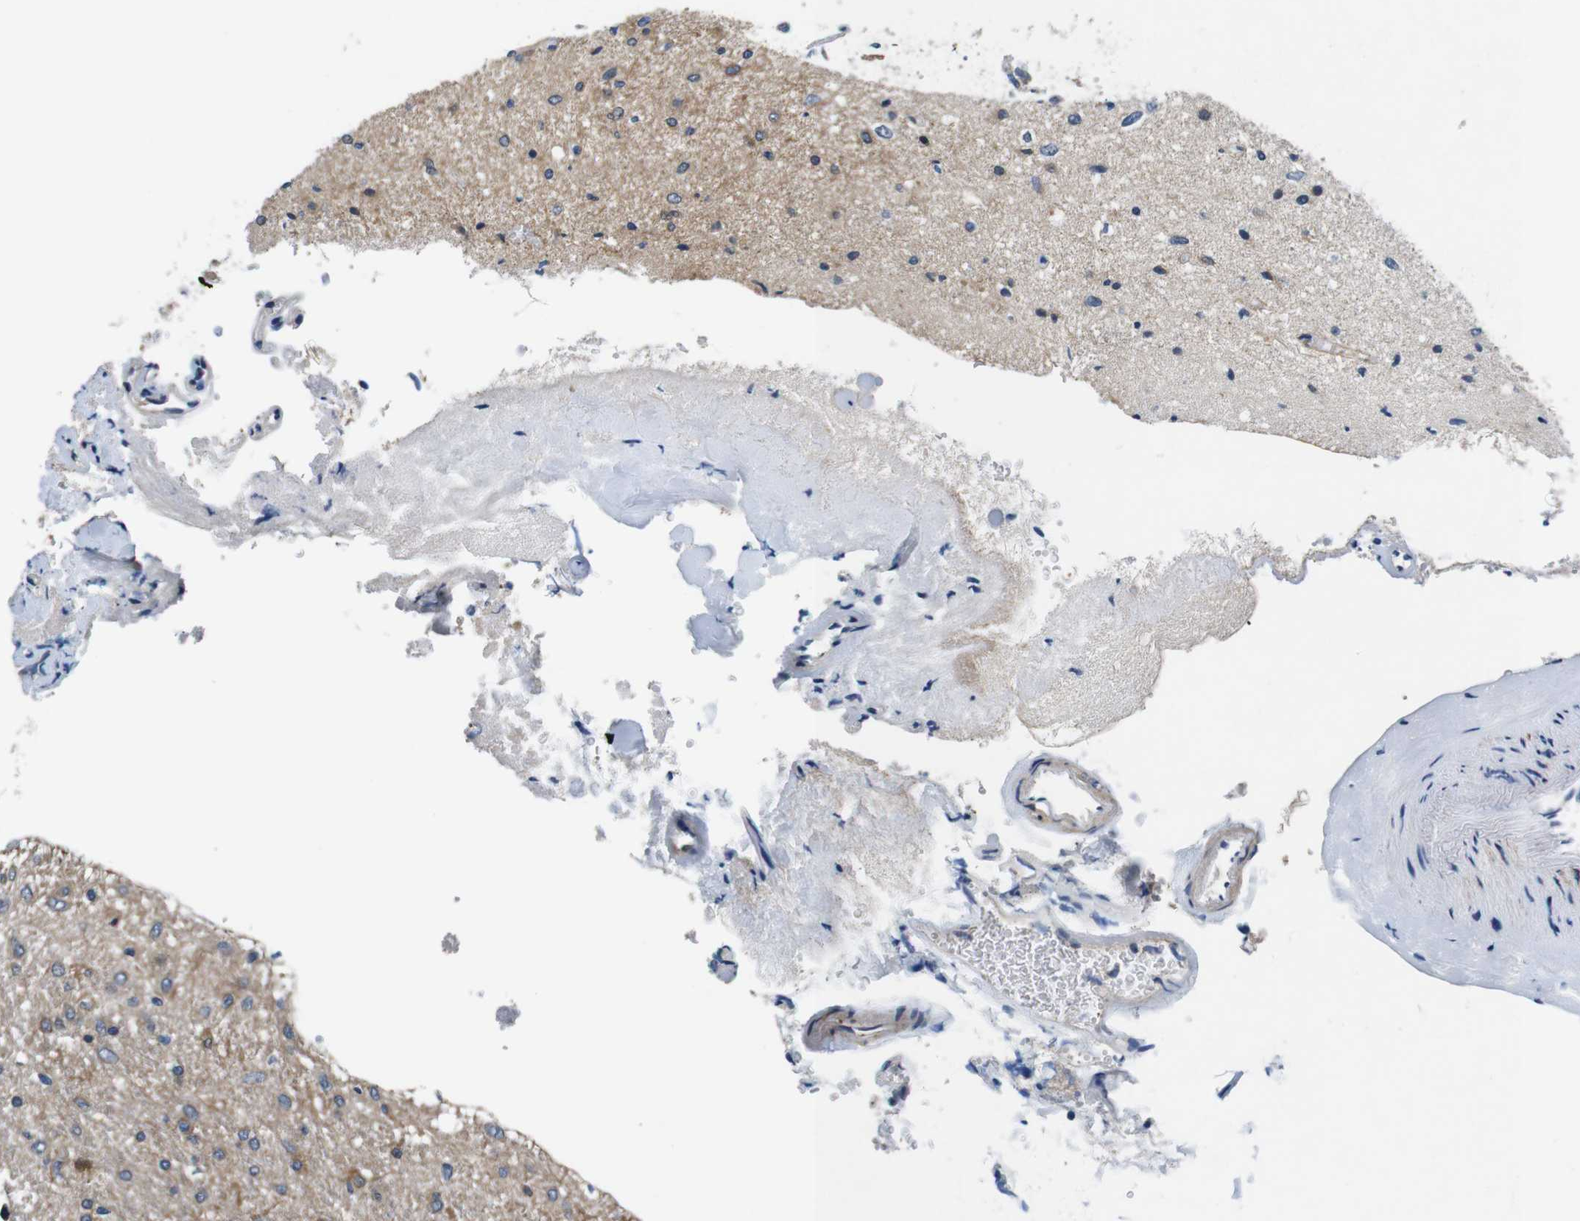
{"staining": {"intensity": "moderate", "quantity": "25%-75%", "location": "cytoplasmic/membranous"}, "tissue": "glioma", "cell_type": "Tumor cells", "image_type": "cancer", "snomed": [{"axis": "morphology", "description": "Glioma, malignant, Low grade"}, {"axis": "topography", "description": "Brain"}], "caption": "This histopathology image shows immunohistochemistry staining of human glioma, with medium moderate cytoplasmic/membranous expression in about 25%-75% of tumor cells.", "gene": "JAK1", "patient": {"sex": "male", "age": 77}}